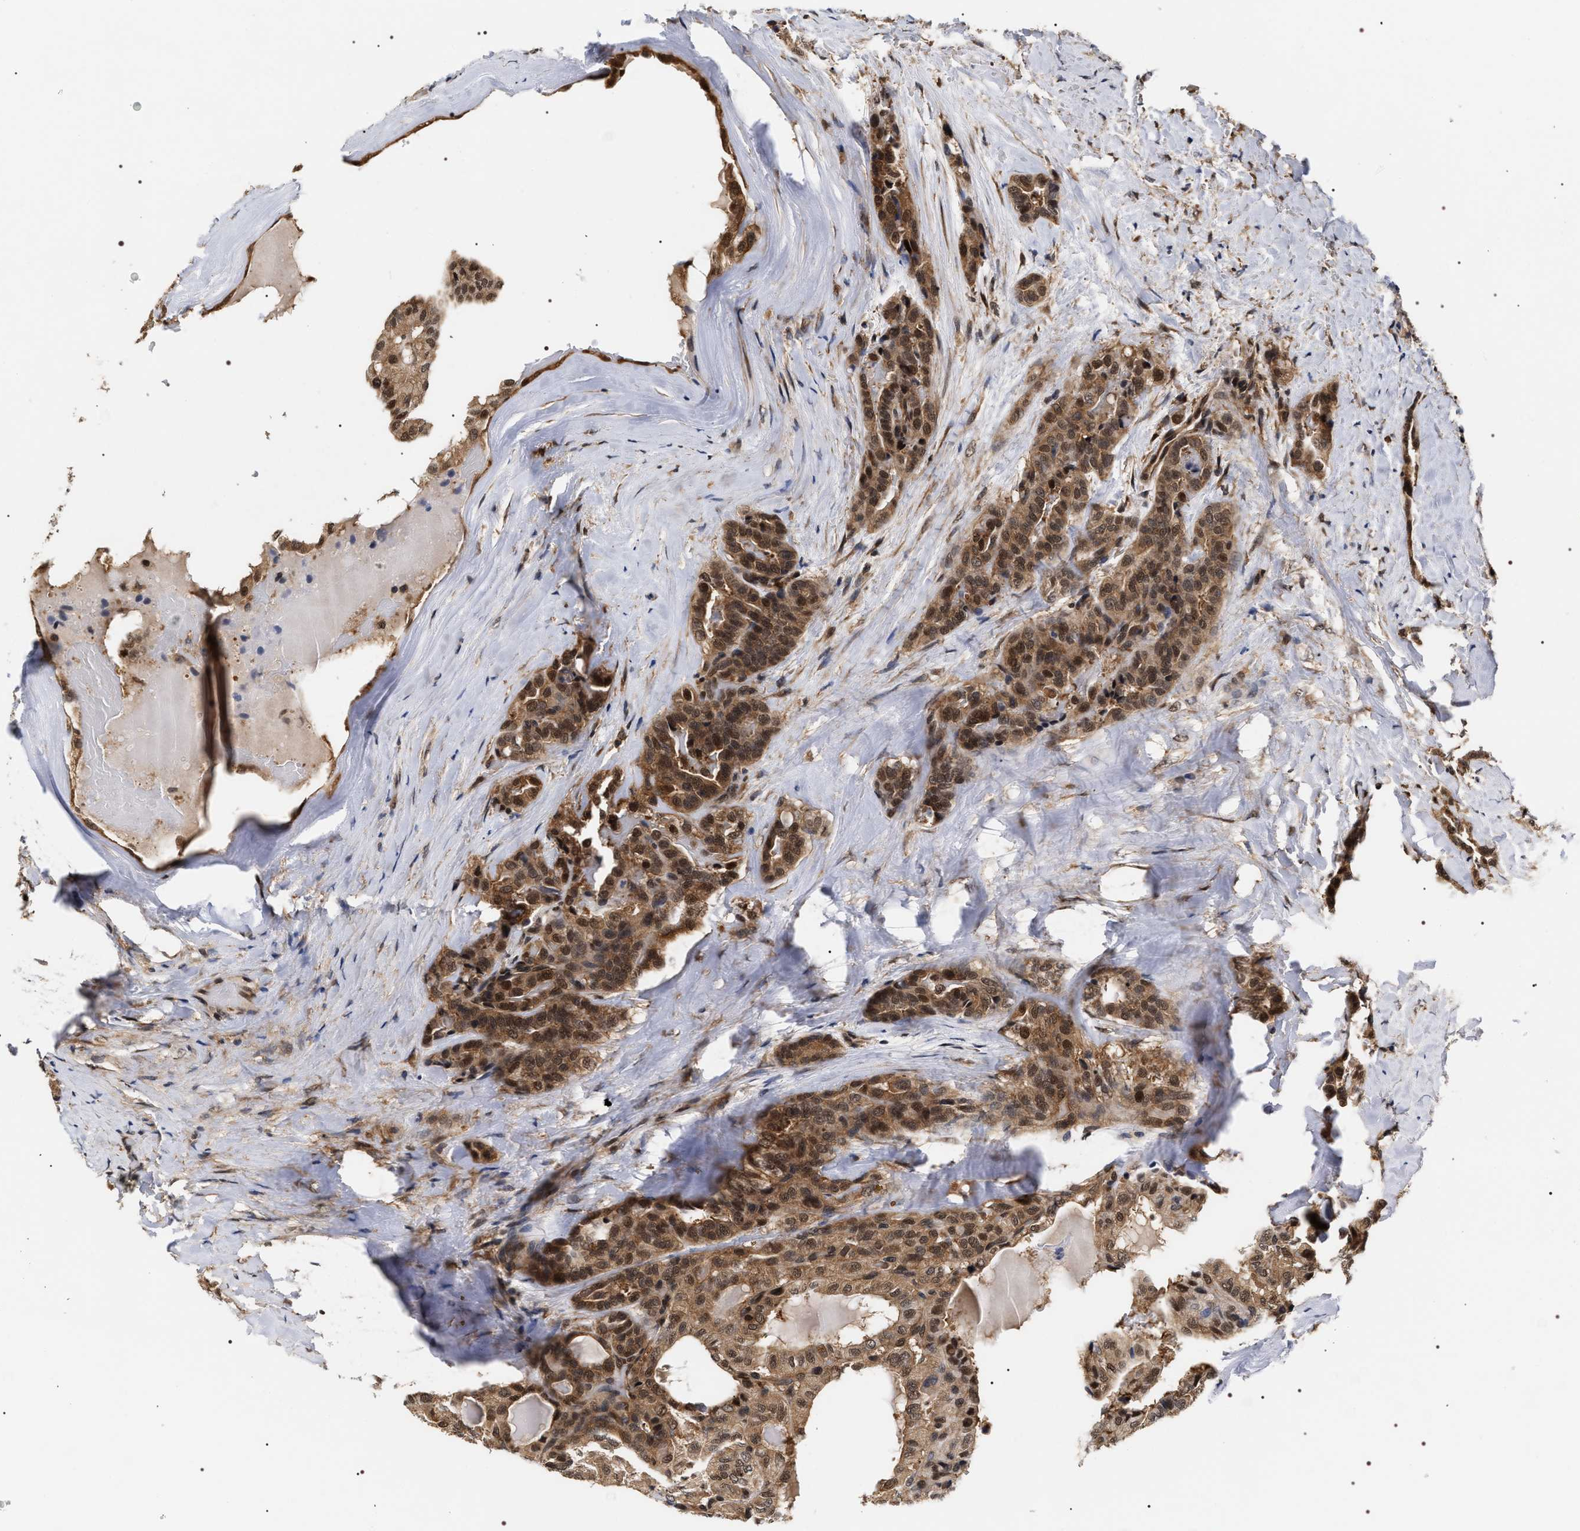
{"staining": {"intensity": "moderate", "quantity": ">75%", "location": "cytoplasmic/membranous,nuclear"}, "tissue": "thyroid cancer", "cell_type": "Tumor cells", "image_type": "cancer", "snomed": [{"axis": "morphology", "description": "Papillary adenocarcinoma, NOS"}, {"axis": "topography", "description": "Thyroid gland"}], "caption": "The immunohistochemical stain shows moderate cytoplasmic/membranous and nuclear expression in tumor cells of thyroid papillary adenocarcinoma tissue. Immunohistochemistry stains the protein in brown and the nuclei are stained blue.", "gene": "BAG6", "patient": {"sex": "male", "age": 77}}